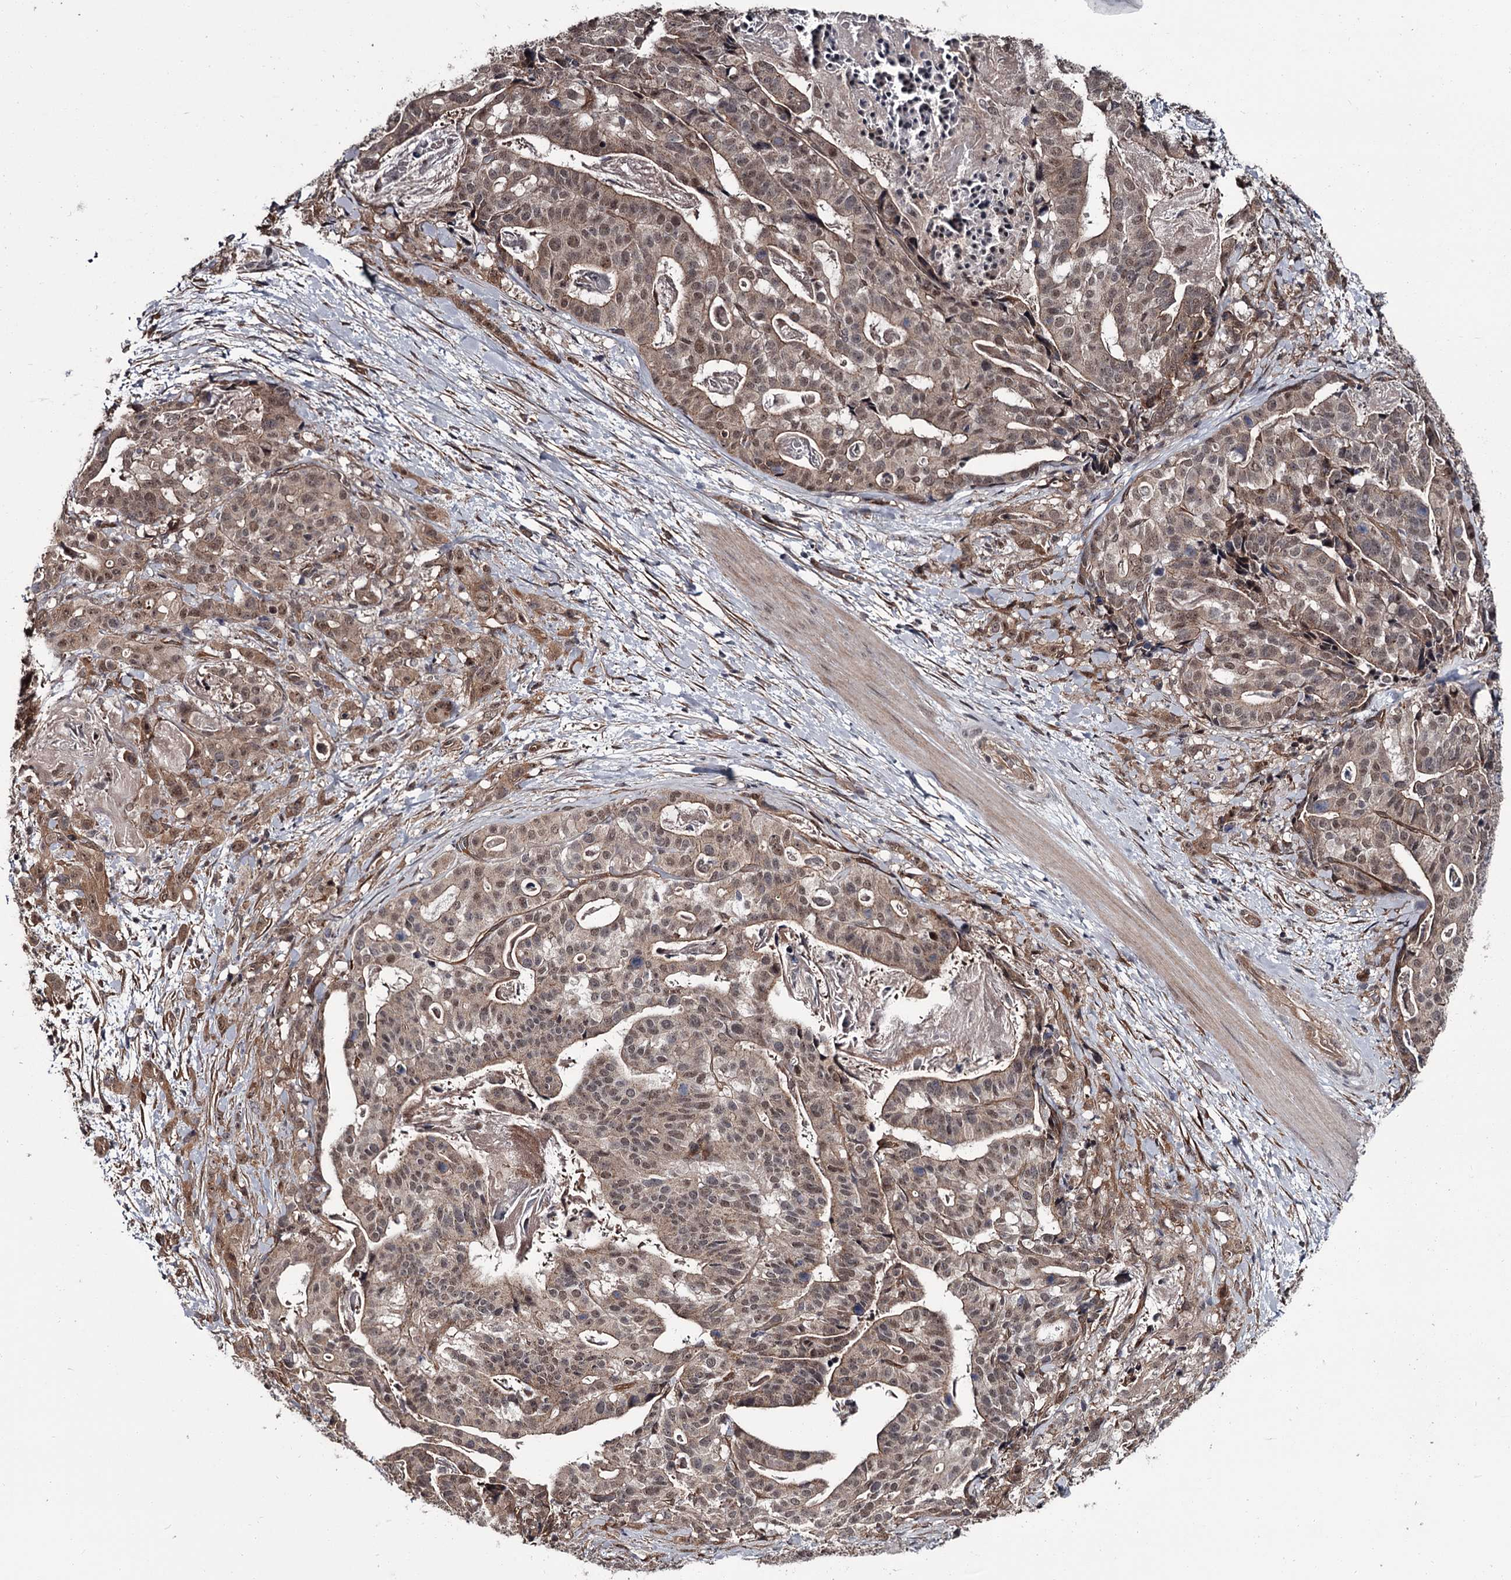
{"staining": {"intensity": "moderate", "quantity": ">75%", "location": "cytoplasmic/membranous,nuclear"}, "tissue": "stomach cancer", "cell_type": "Tumor cells", "image_type": "cancer", "snomed": [{"axis": "morphology", "description": "Adenocarcinoma, NOS"}, {"axis": "topography", "description": "Stomach"}], "caption": "The immunohistochemical stain labels moderate cytoplasmic/membranous and nuclear expression in tumor cells of adenocarcinoma (stomach) tissue.", "gene": "CDC42EP2", "patient": {"sex": "male", "age": 48}}